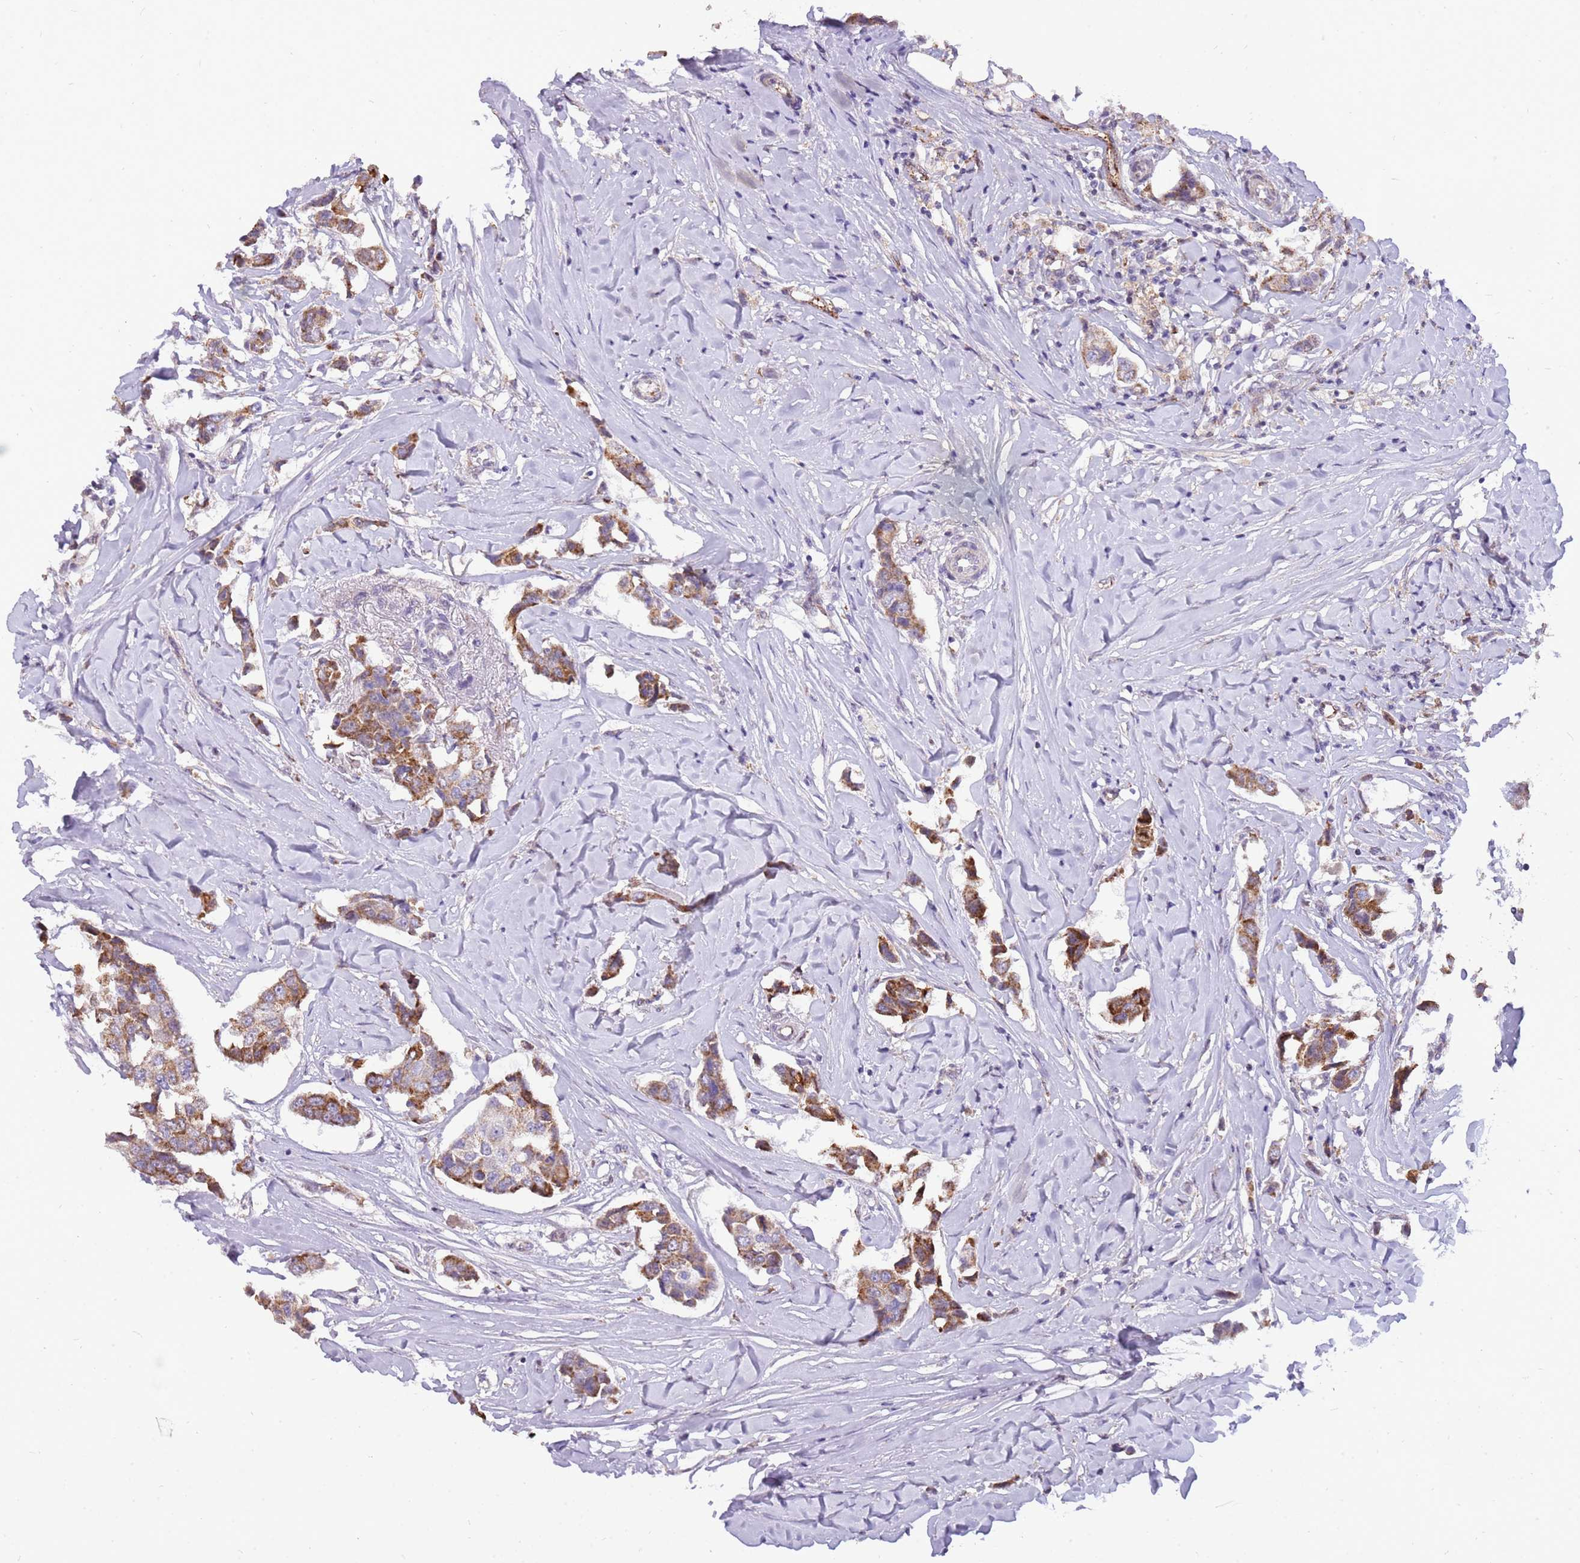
{"staining": {"intensity": "strong", "quantity": "25%-75%", "location": "cytoplasmic/membranous"}, "tissue": "breast cancer", "cell_type": "Tumor cells", "image_type": "cancer", "snomed": [{"axis": "morphology", "description": "Duct carcinoma"}, {"axis": "topography", "description": "Breast"}], "caption": "Breast cancer (invasive ductal carcinoma) tissue reveals strong cytoplasmic/membranous expression in approximately 25%-75% of tumor cells, visualized by immunohistochemistry. (brown staining indicates protein expression, while blue staining denotes nuclei).", "gene": "PCNX1", "patient": {"sex": "female", "age": 80}}